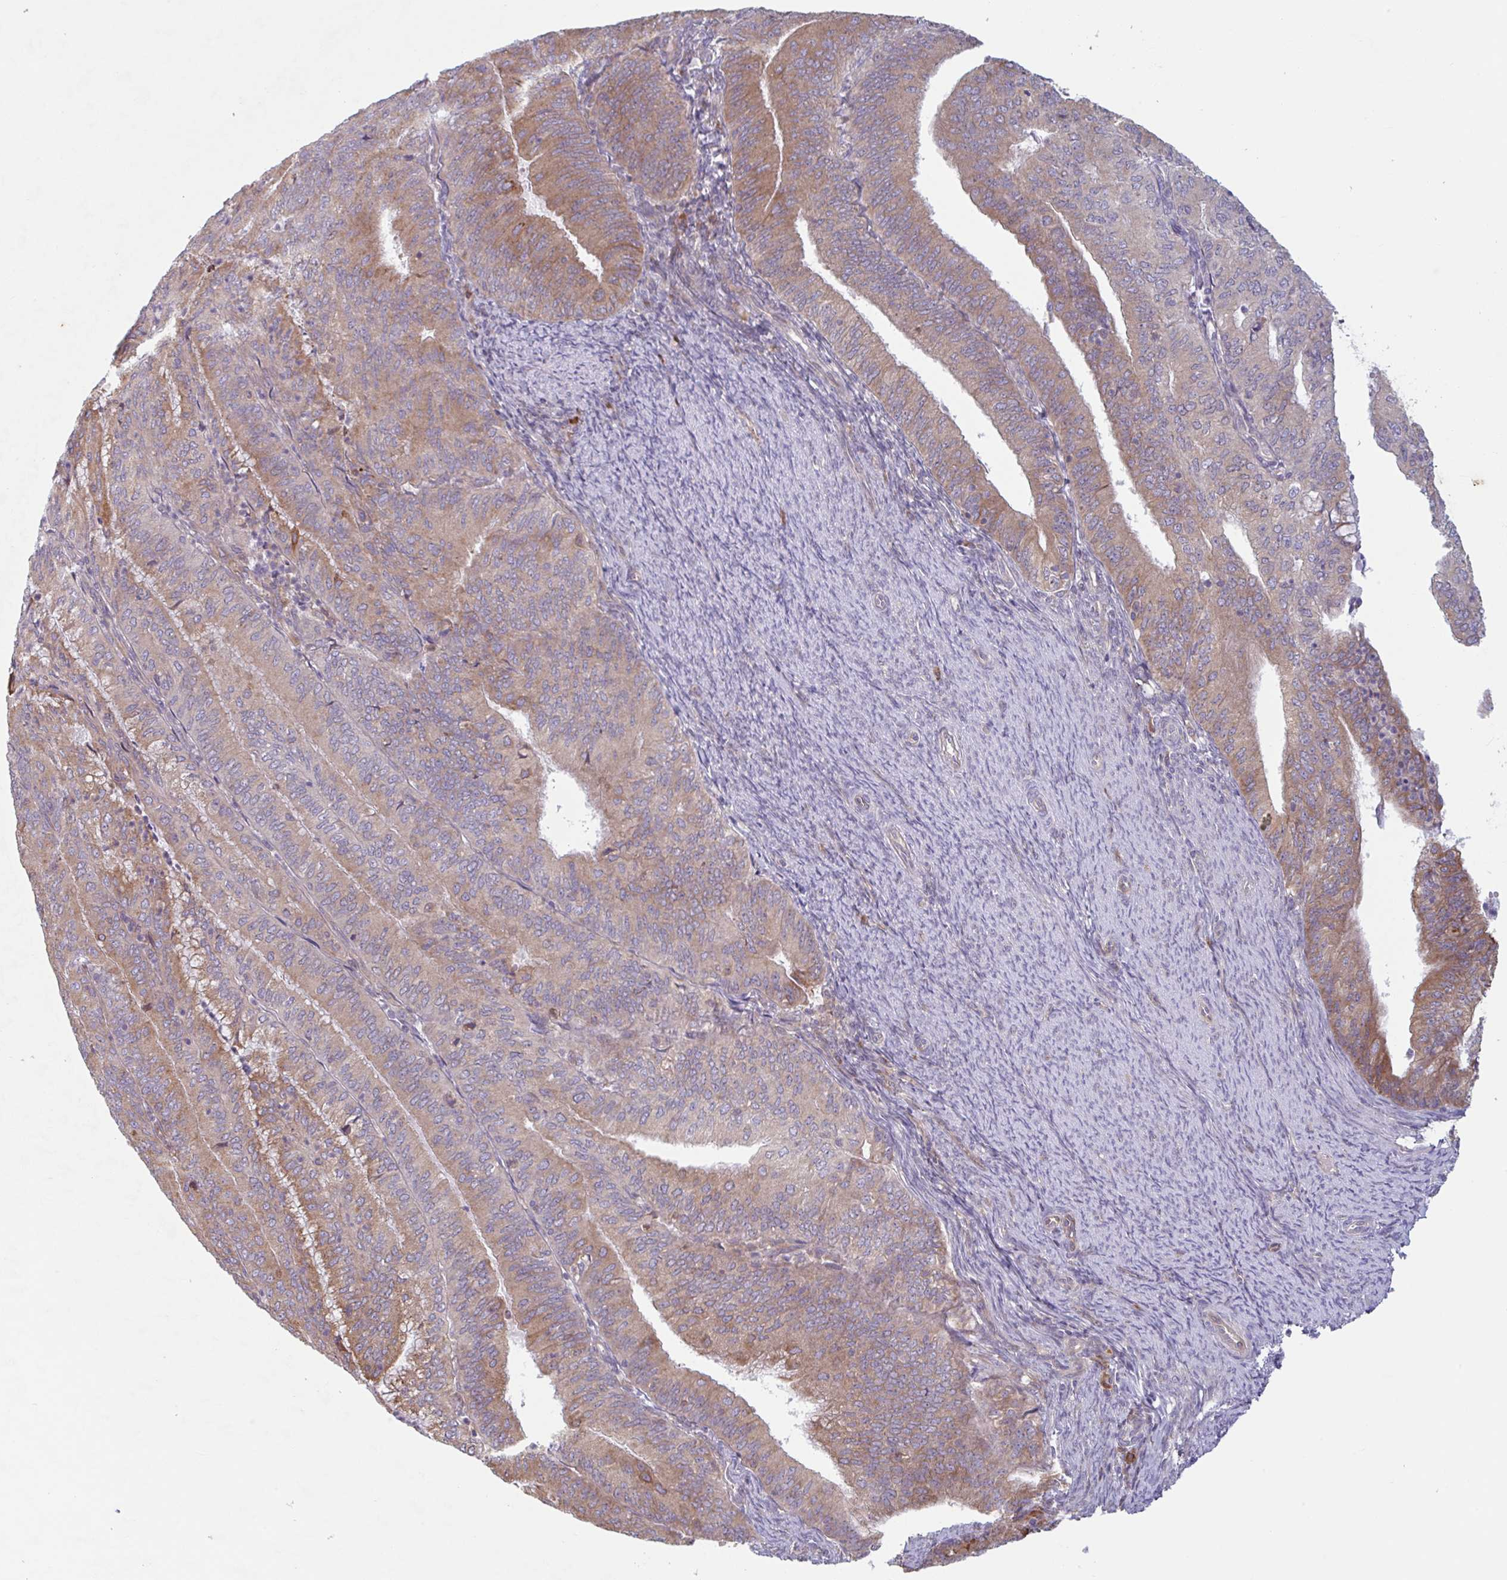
{"staining": {"intensity": "moderate", "quantity": ">75%", "location": "cytoplasmic/membranous"}, "tissue": "endometrial cancer", "cell_type": "Tumor cells", "image_type": "cancer", "snomed": [{"axis": "morphology", "description": "Adenocarcinoma, NOS"}, {"axis": "topography", "description": "Endometrium"}], "caption": "Tumor cells display medium levels of moderate cytoplasmic/membranous positivity in approximately >75% of cells in endometrial adenocarcinoma.", "gene": "RIT1", "patient": {"sex": "female", "age": 57}}